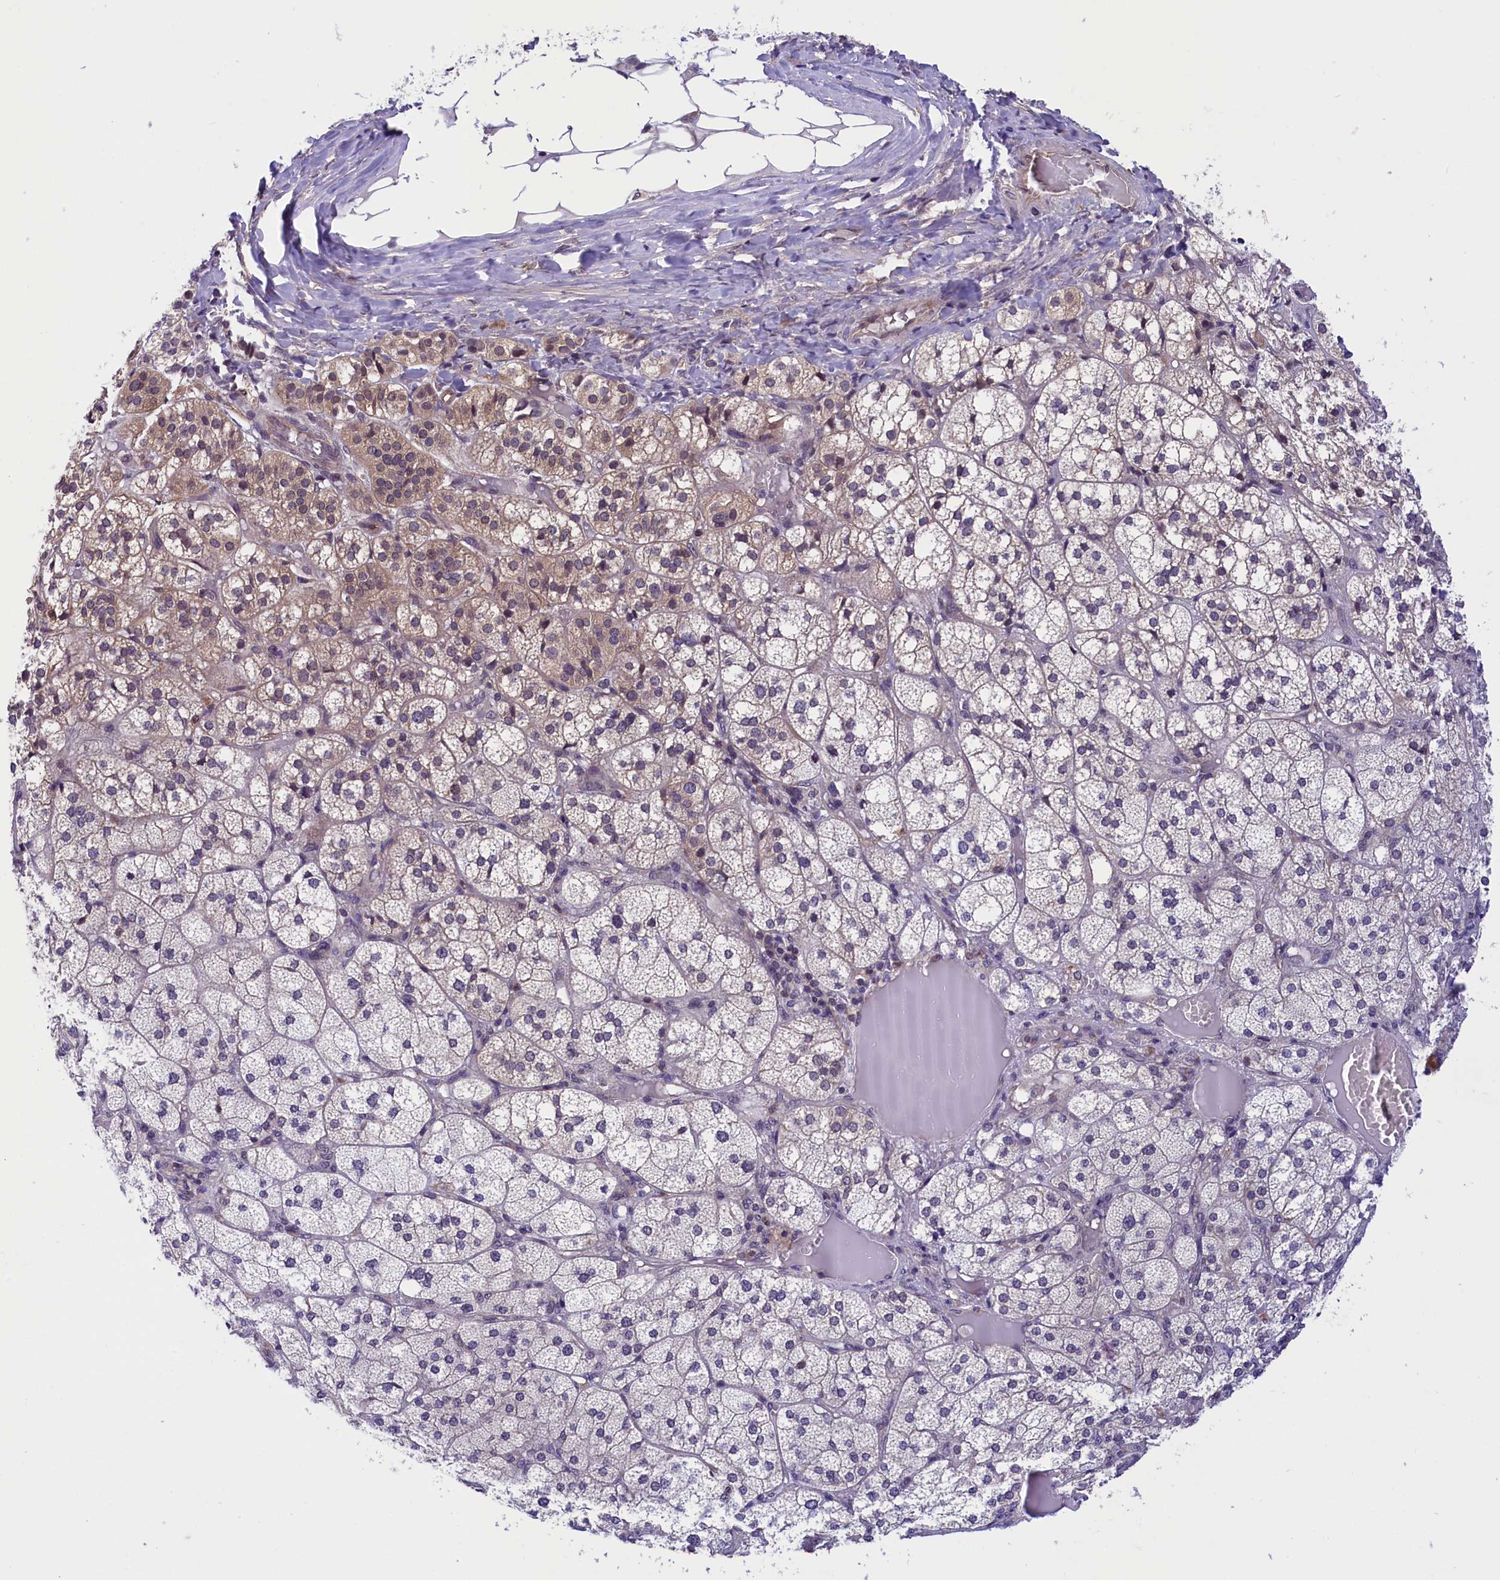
{"staining": {"intensity": "weak", "quantity": "<25%", "location": "cytoplasmic/membranous"}, "tissue": "adrenal gland", "cell_type": "Glandular cells", "image_type": "normal", "snomed": [{"axis": "morphology", "description": "Normal tissue, NOS"}, {"axis": "topography", "description": "Adrenal gland"}], "caption": "Immunohistochemistry (IHC) of benign adrenal gland shows no staining in glandular cells.", "gene": "TBCB", "patient": {"sex": "female", "age": 61}}